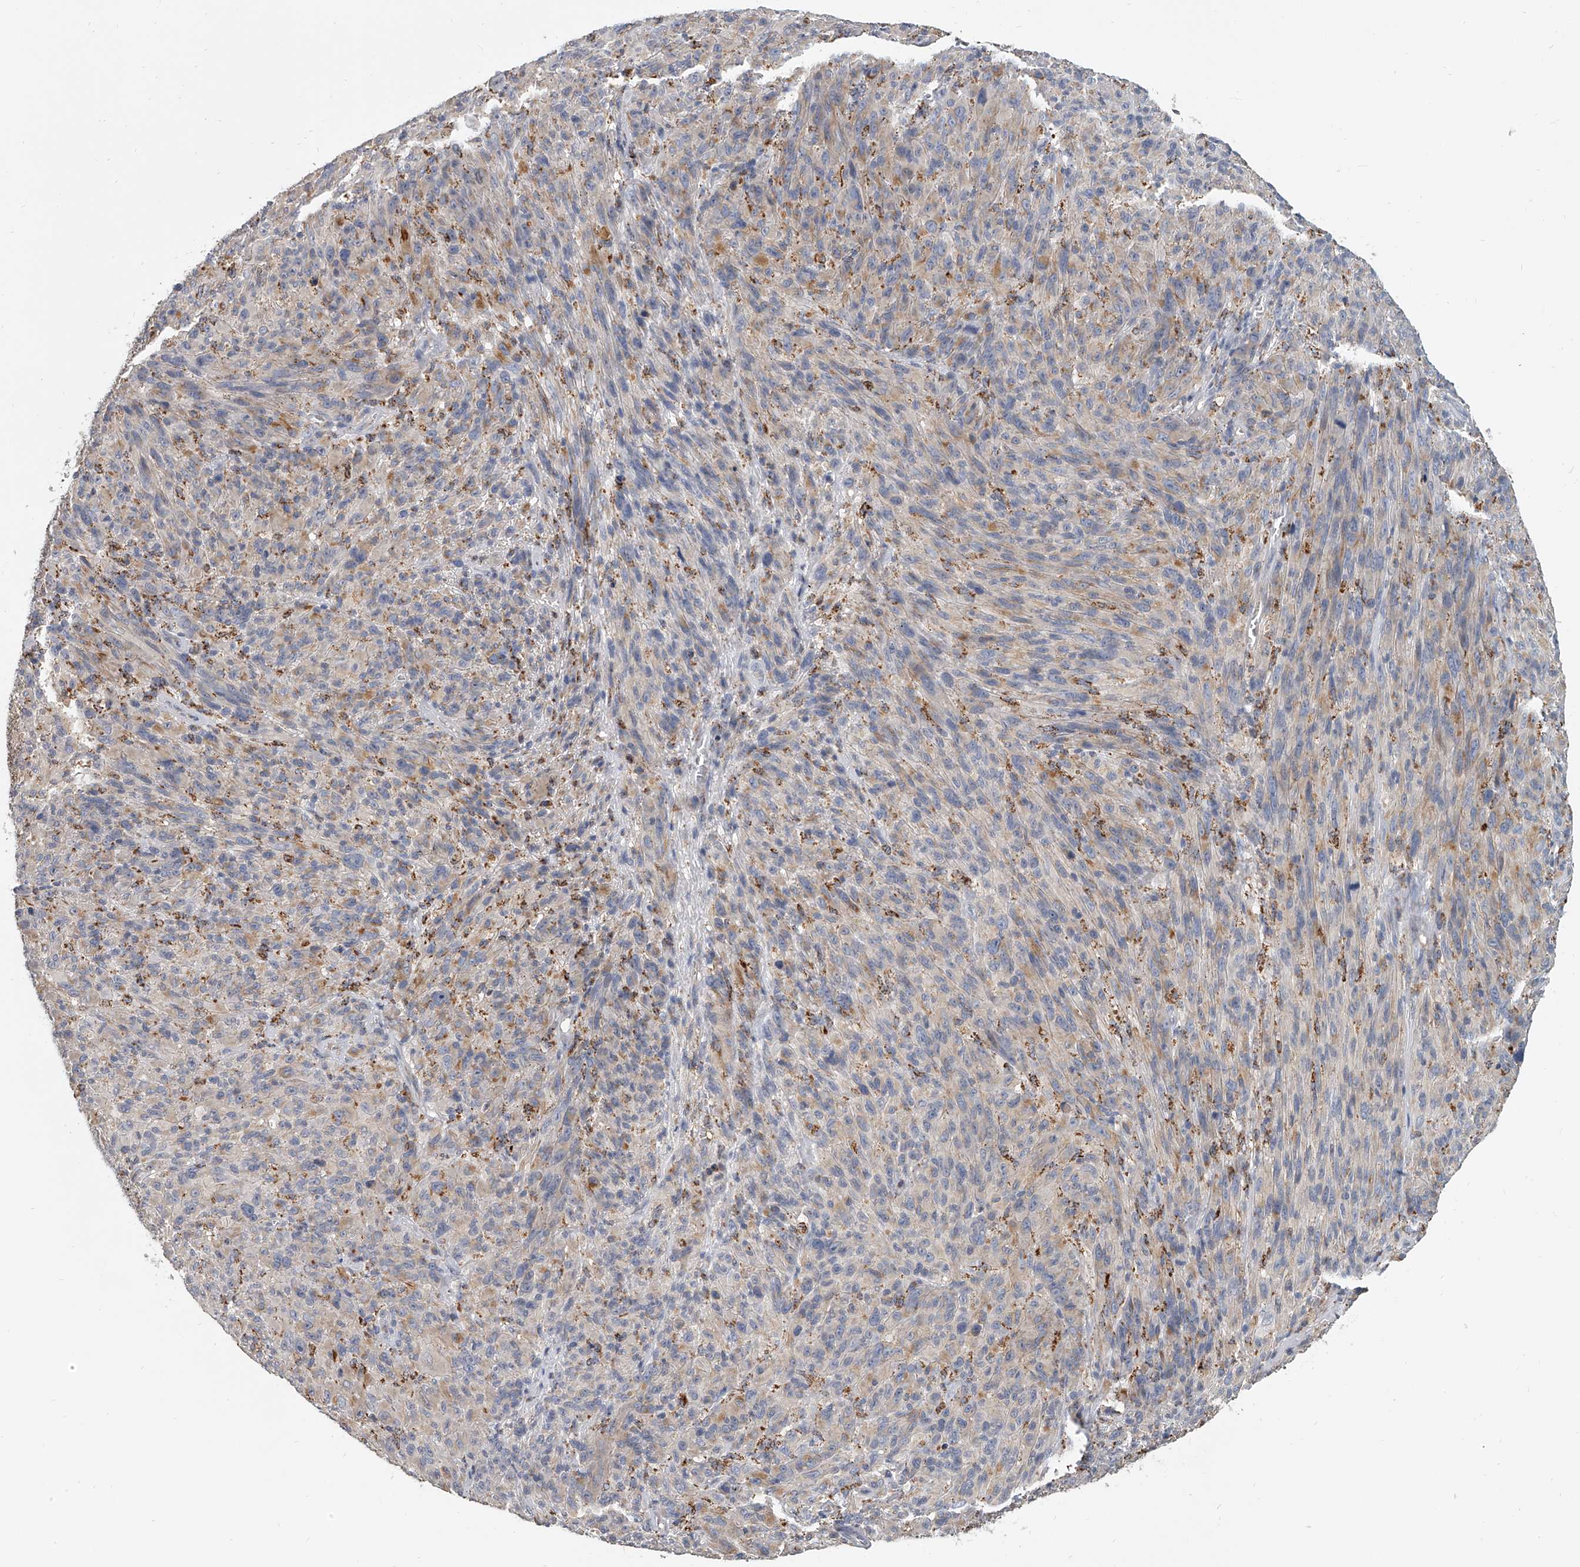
{"staining": {"intensity": "weak", "quantity": "<25%", "location": "cytoplasmic/membranous"}, "tissue": "melanoma", "cell_type": "Tumor cells", "image_type": "cancer", "snomed": [{"axis": "morphology", "description": "Malignant melanoma, NOS"}, {"axis": "topography", "description": "Skin of head"}], "caption": "Protein analysis of malignant melanoma exhibits no significant expression in tumor cells. (DAB immunohistochemistry with hematoxylin counter stain).", "gene": "KLHL7", "patient": {"sex": "male", "age": 96}}